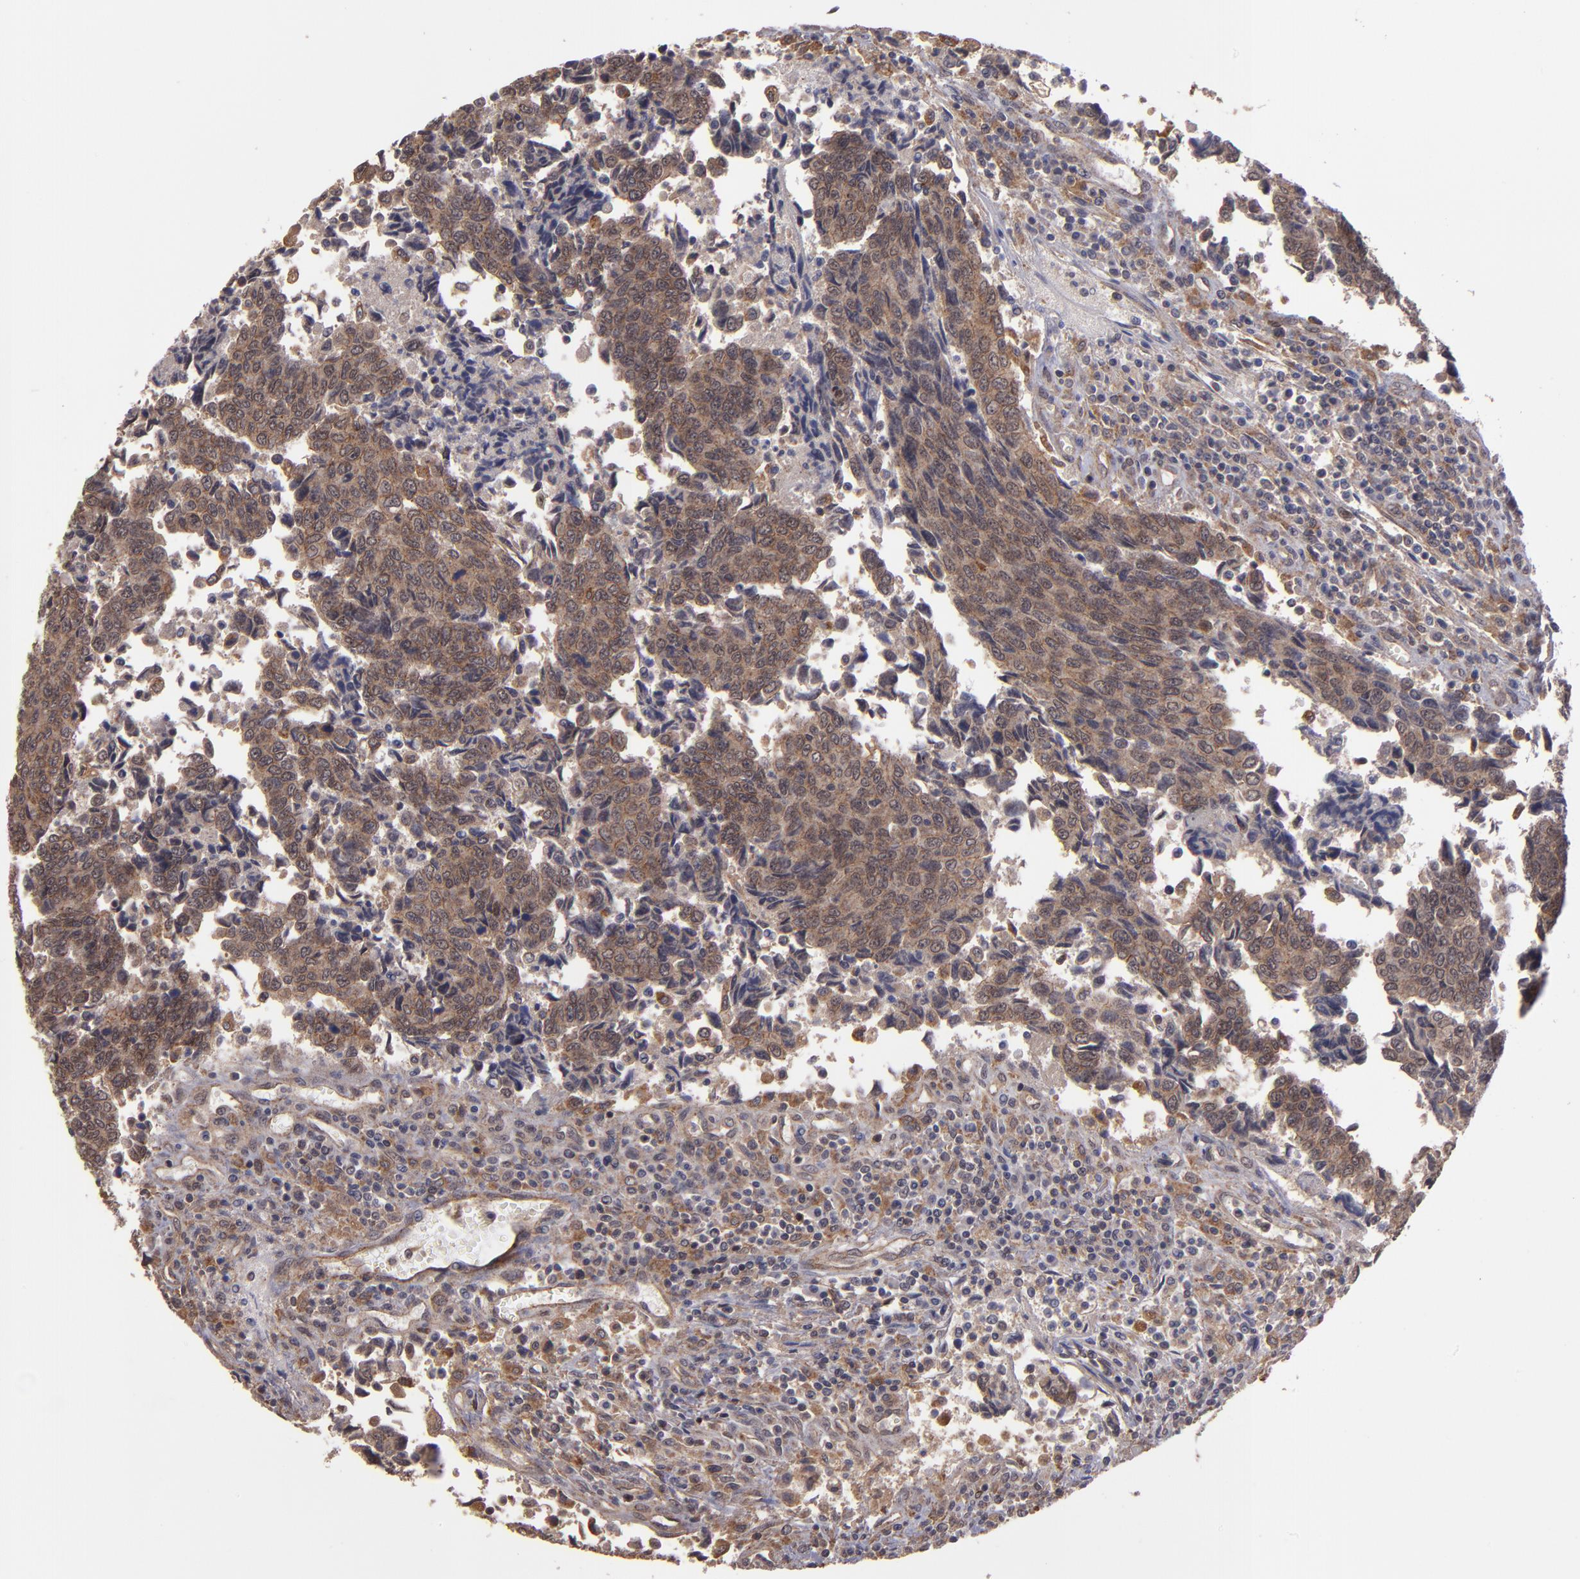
{"staining": {"intensity": "moderate", "quantity": ">75%", "location": "cytoplasmic/membranous"}, "tissue": "urothelial cancer", "cell_type": "Tumor cells", "image_type": "cancer", "snomed": [{"axis": "morphology", "description": "Urothelial carcinoma, High grade"}, {"axis": "topography", "description": "Urinary bladder"}], "caption": "Urothelial cancer was stained to show a protein in brown. There is medium levels of moderate cytoplasmic/membranous expression in approximately >75% of tumor cells. The staining was performed using DAB (3,3'-diaminobenzidine), with brown indicating positive protein expression. Nuclei are stained blue with hematoxylin.", "gene": "SIPA1L1", "patient": {"sex": "male", "age": 86}}